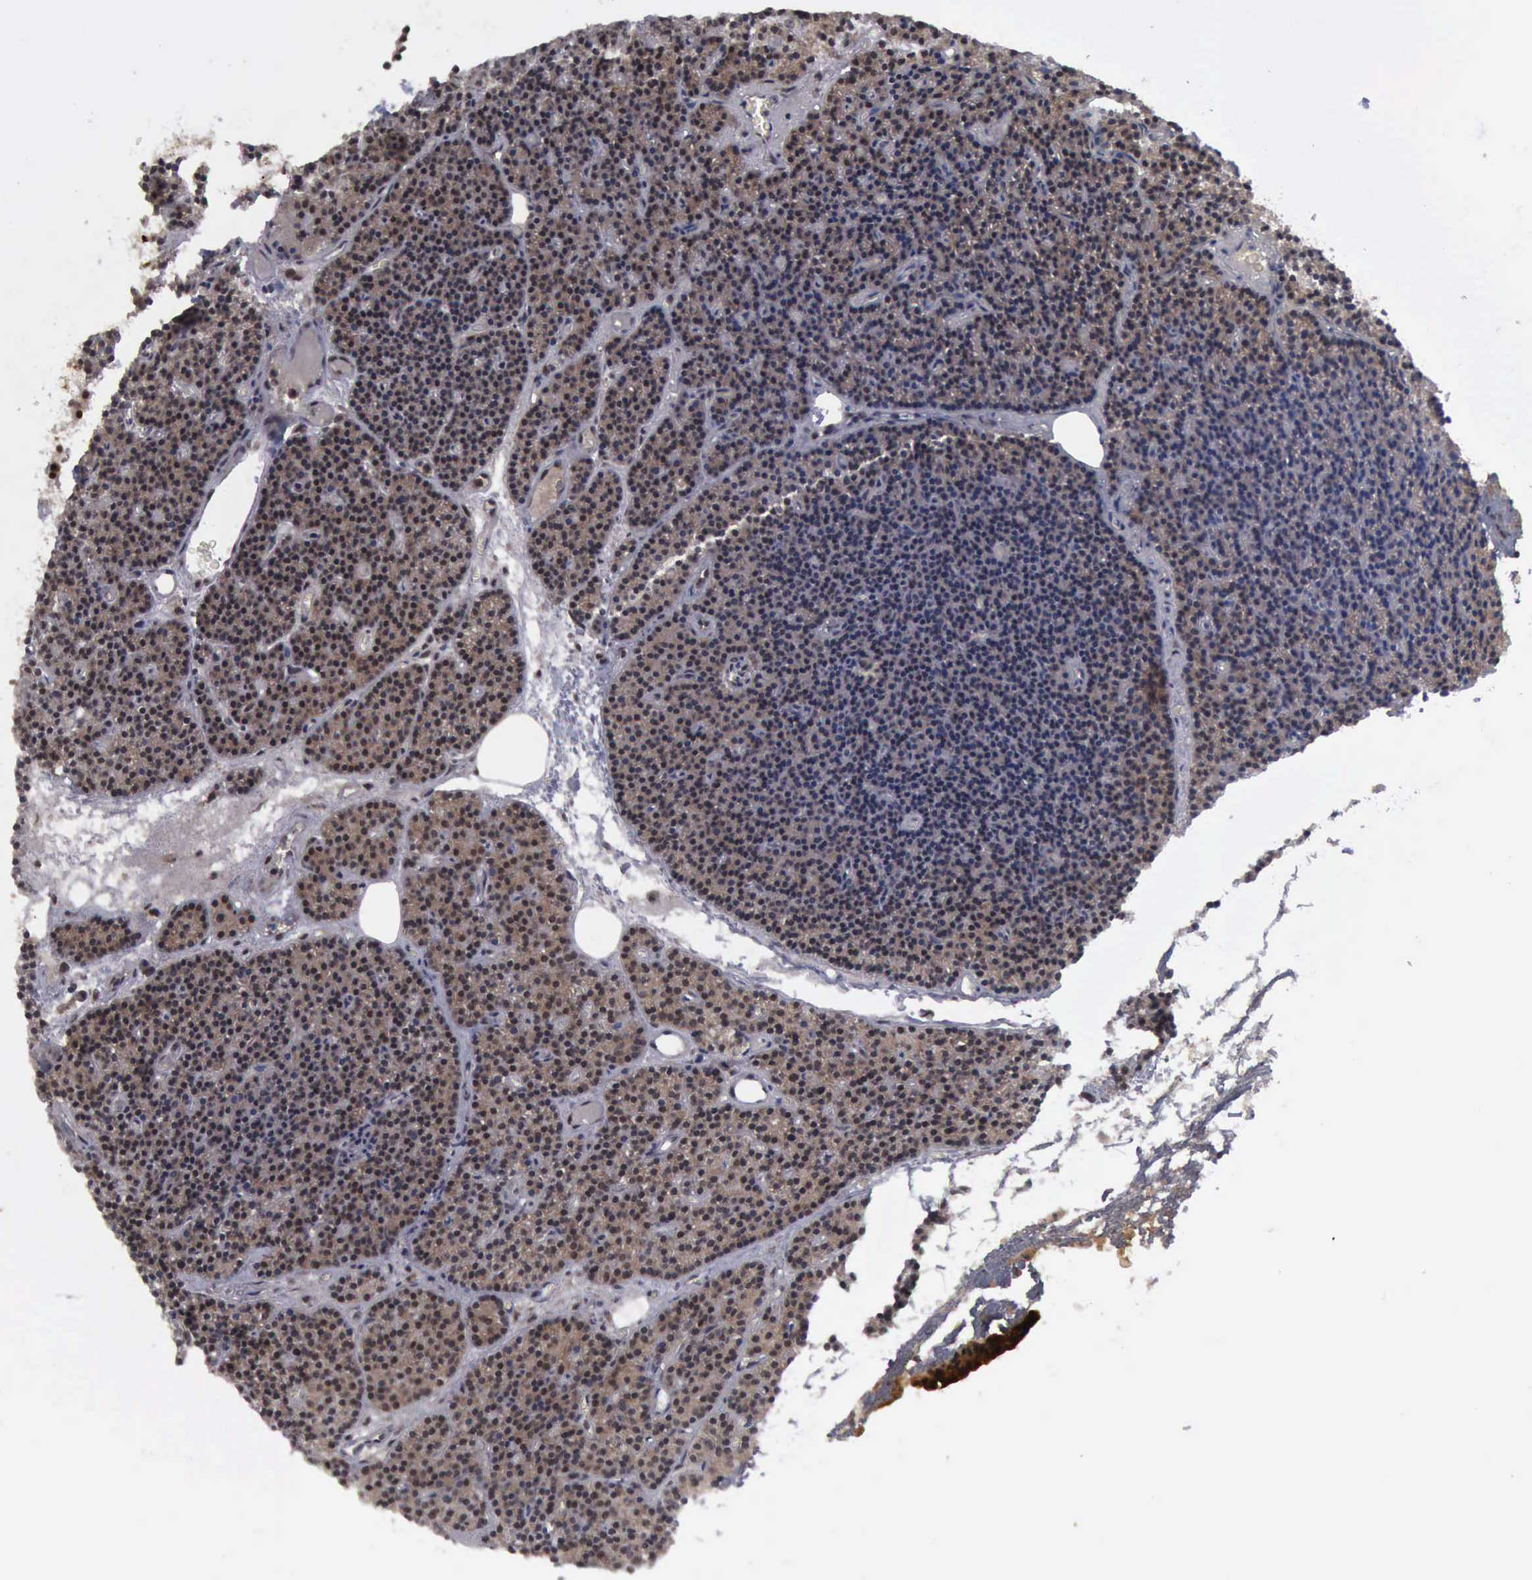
{"staining": {"intensity": "strong", "quantity": ">75%", "location": "cytoplasmic/membranous,nuclear"}, "tissue": "parathyroid gland", "cell_type": "Glandular cells", "image_type": "normal", "snomed": [{"axis": "morphology", "description": "Normal tissue, NOS"}, {"axis": "topography", "description": "Parathyroid gland"}], "caption": "High-magnification brightfield microscopy of normal parathyroid gland stained with DAB (brown) and counterstained with hematoxylin (blue). glandular cells exhibit strong cytoplasmic/membranous,nuclear staining is appreciated in approximately>75% of cells.", "gene": "ATM", "patient": {"sex": "male", "age": 57}}